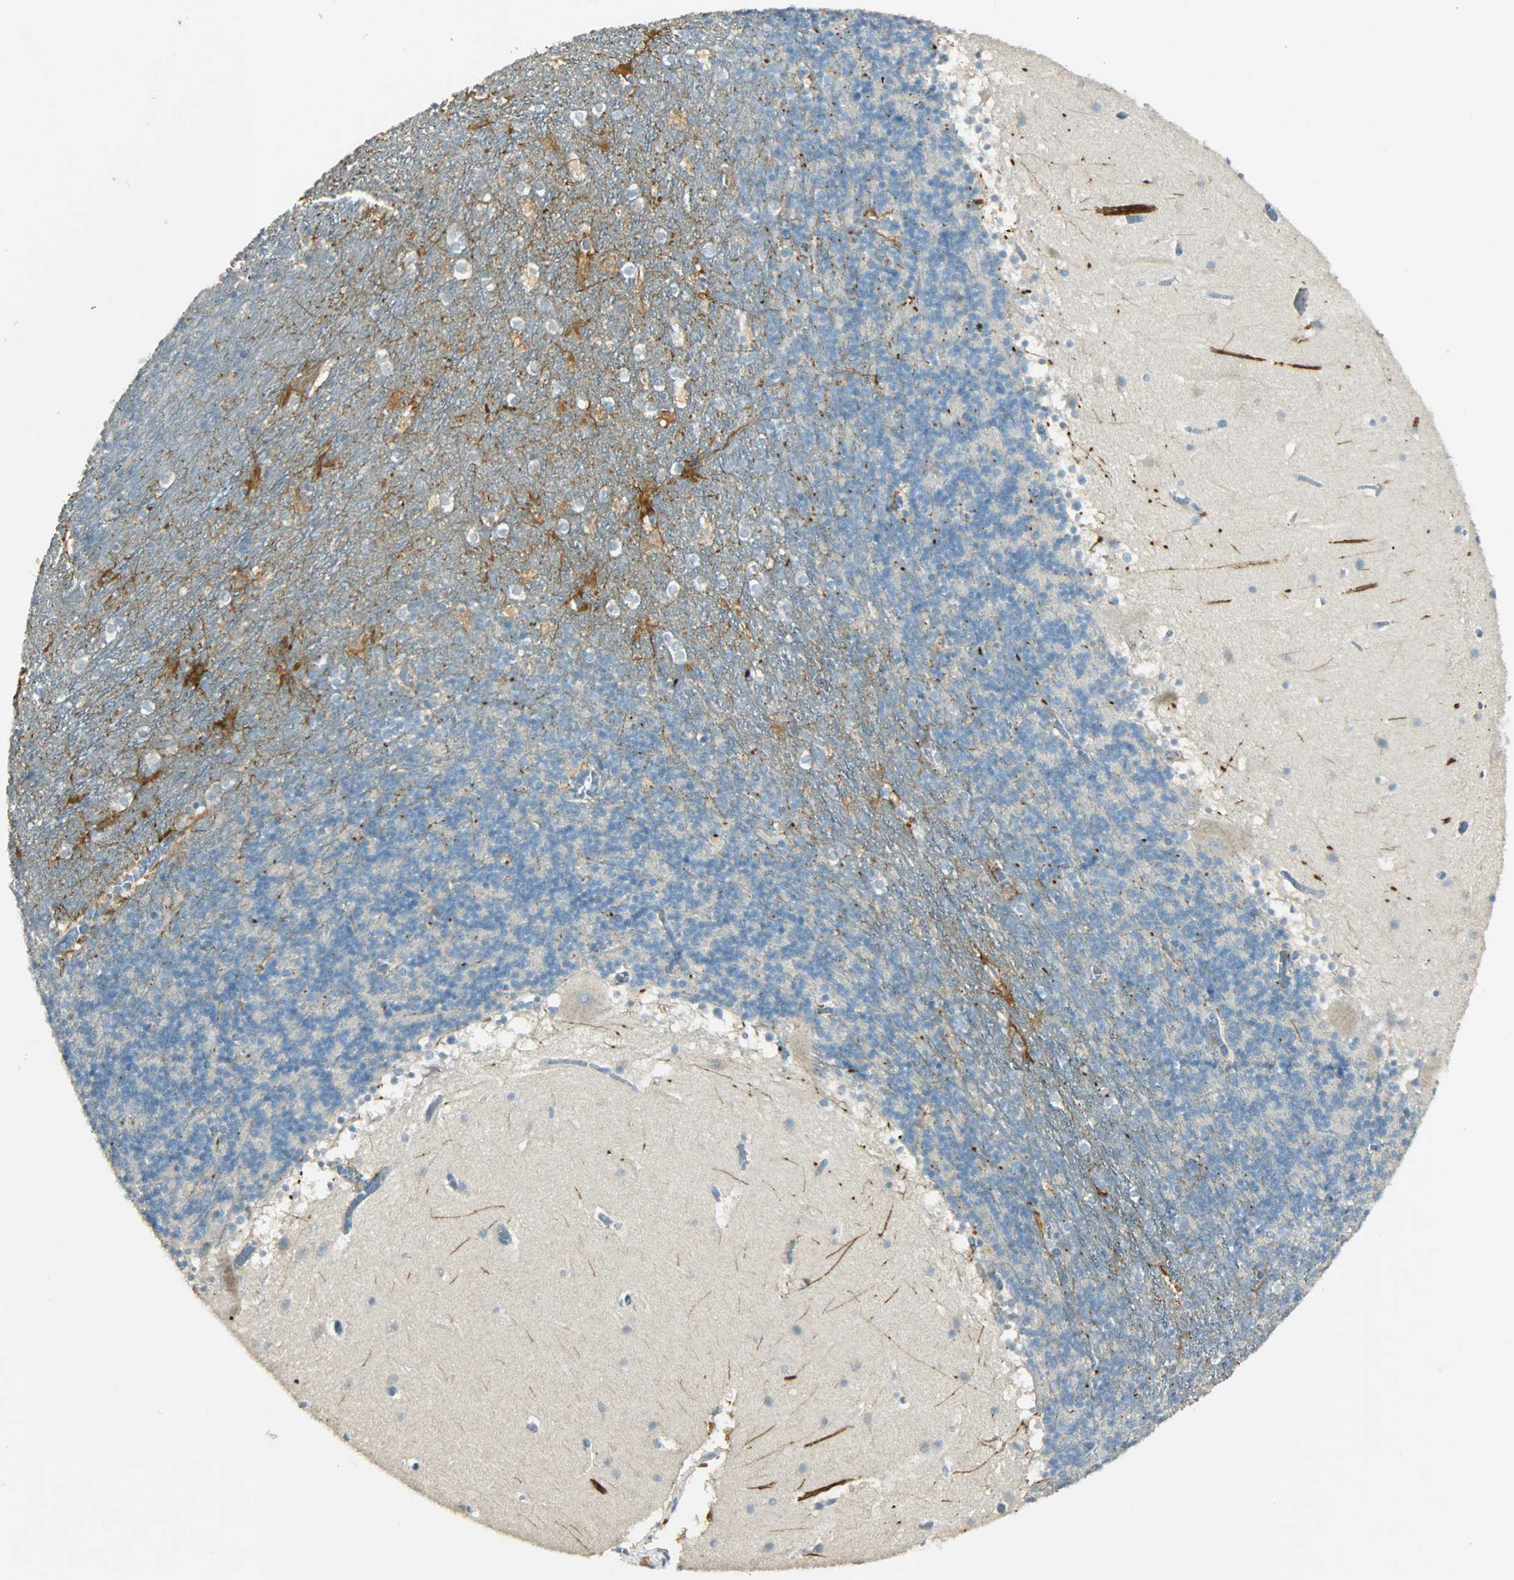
{"staining": {"intensity": "negative", "quantity": "none", "location": "none"}, "tissue": "cerebellum", "cell_type": "Cells in granular layer", "image_type": "normal", "snomed": [{"axis": "morphology", "description": "Normal tissue, NOS"}, {"axis": "topography", "description": "Cerebellum"}], "caption": "The immunohistochemistry (IHC) histopathology image has no significant expression in cells in granular layer of cerebellum. (Immunohistochemistry, brightfield microscopy, high magnification).", "gene": "TPX2", "patient": {"sex": "male", "age": 45}}